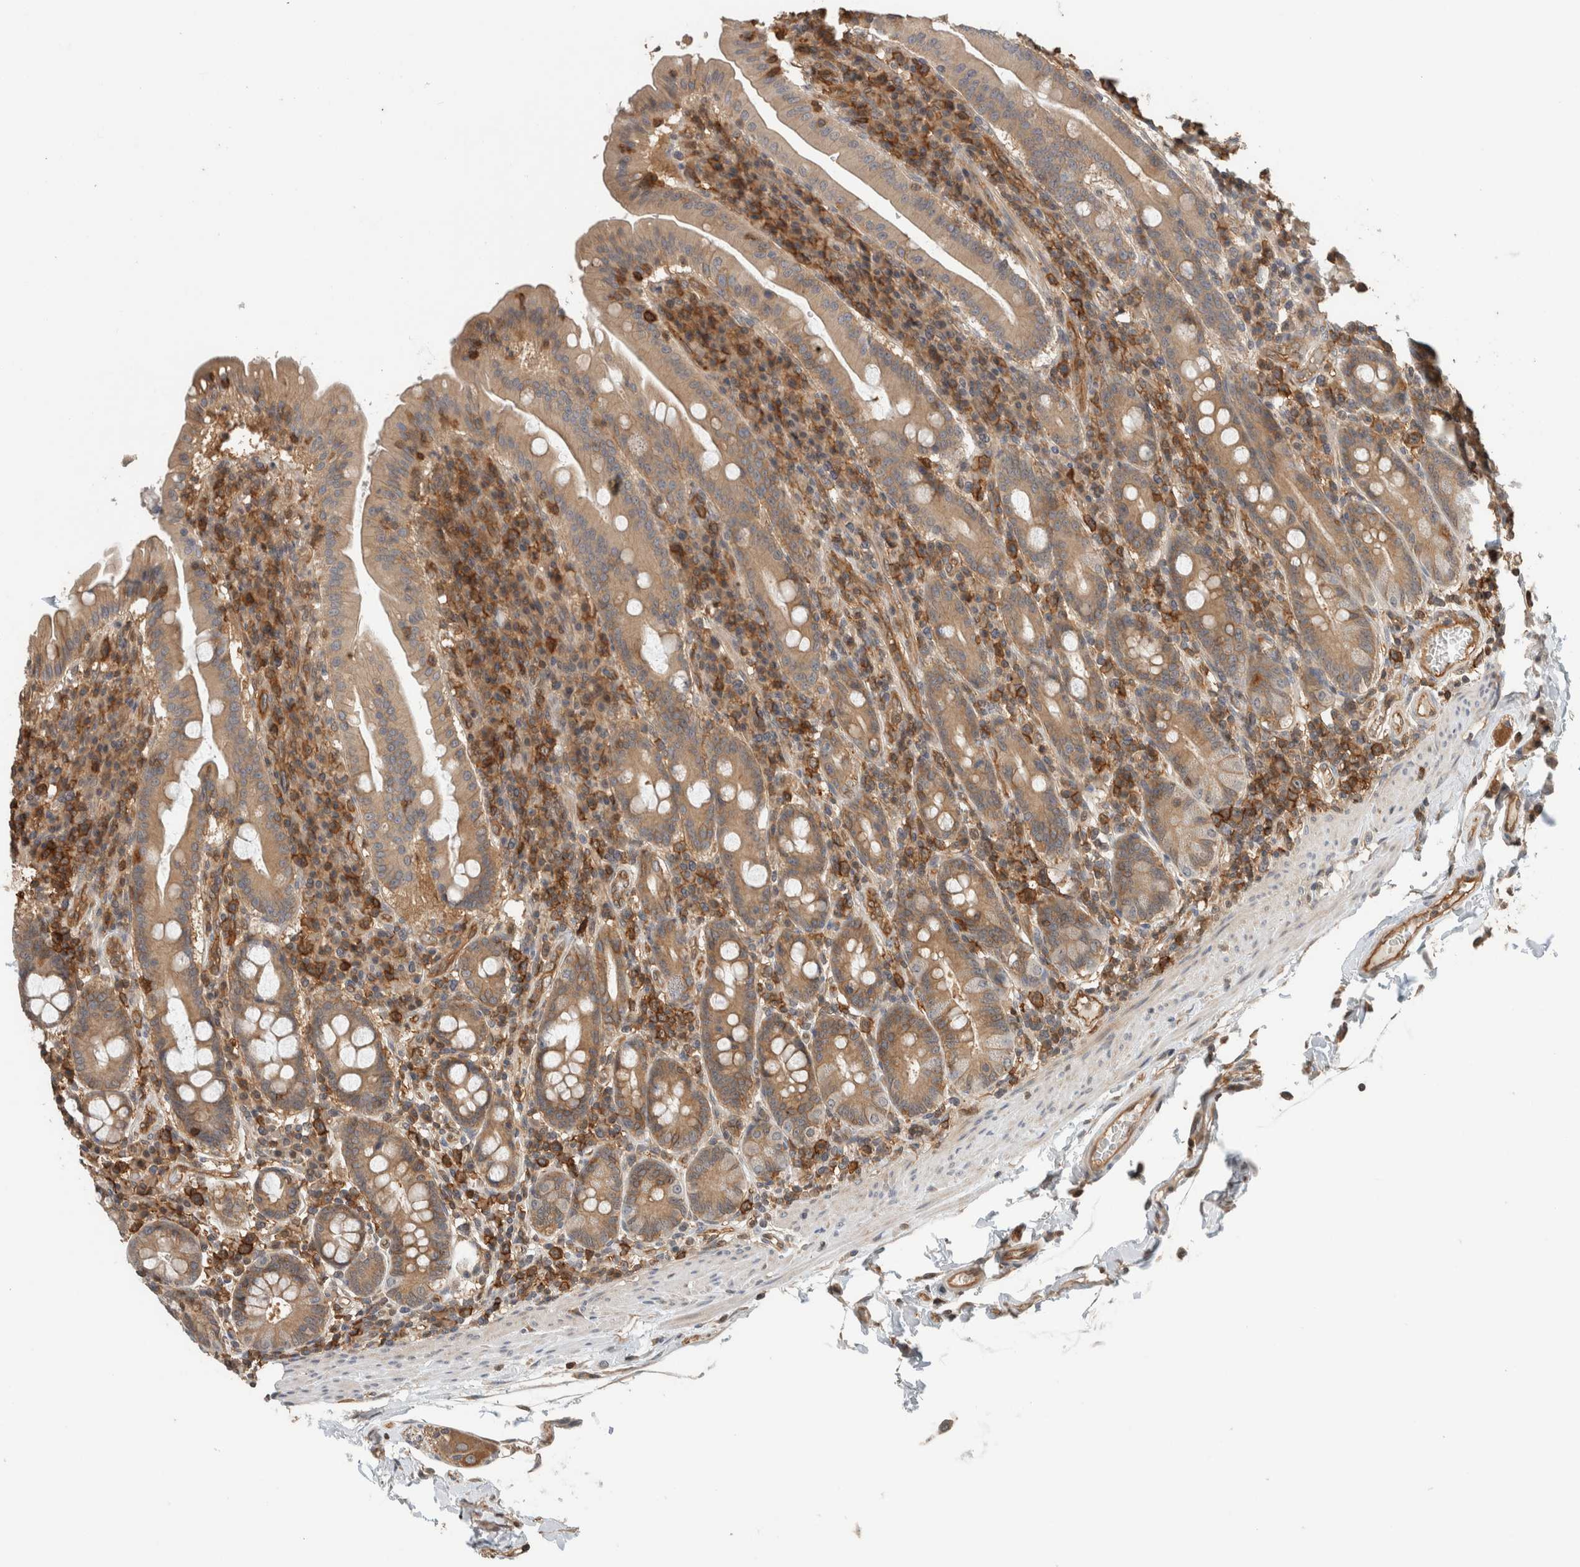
{"staining": {"intensity": "moderate", "quantity": ">75%", "location": "cytoplasmic/membranous"}, "tissue": "duodenum", "cell_type": "Glandular cells", "image_type": "normal", "snomed": [{"axis": "morphology", "description": "Normal tissue, NOS"}, {"axis": "morphology", "description": "Adenocarcinoma, NOS"}, {"axis": "topography", "description": "Pancreas"}, {"axis": "topography", "description": "Duodenum"}], "caption": "A histopathology image of human duodenum stained for a protein demonstrates moderate cytoplasmic/membranous brown staining in glandular cells. Nuclei are stained in blue.", "gene": "PFDN4", "patient": {"sex": "male", "age": 50}}